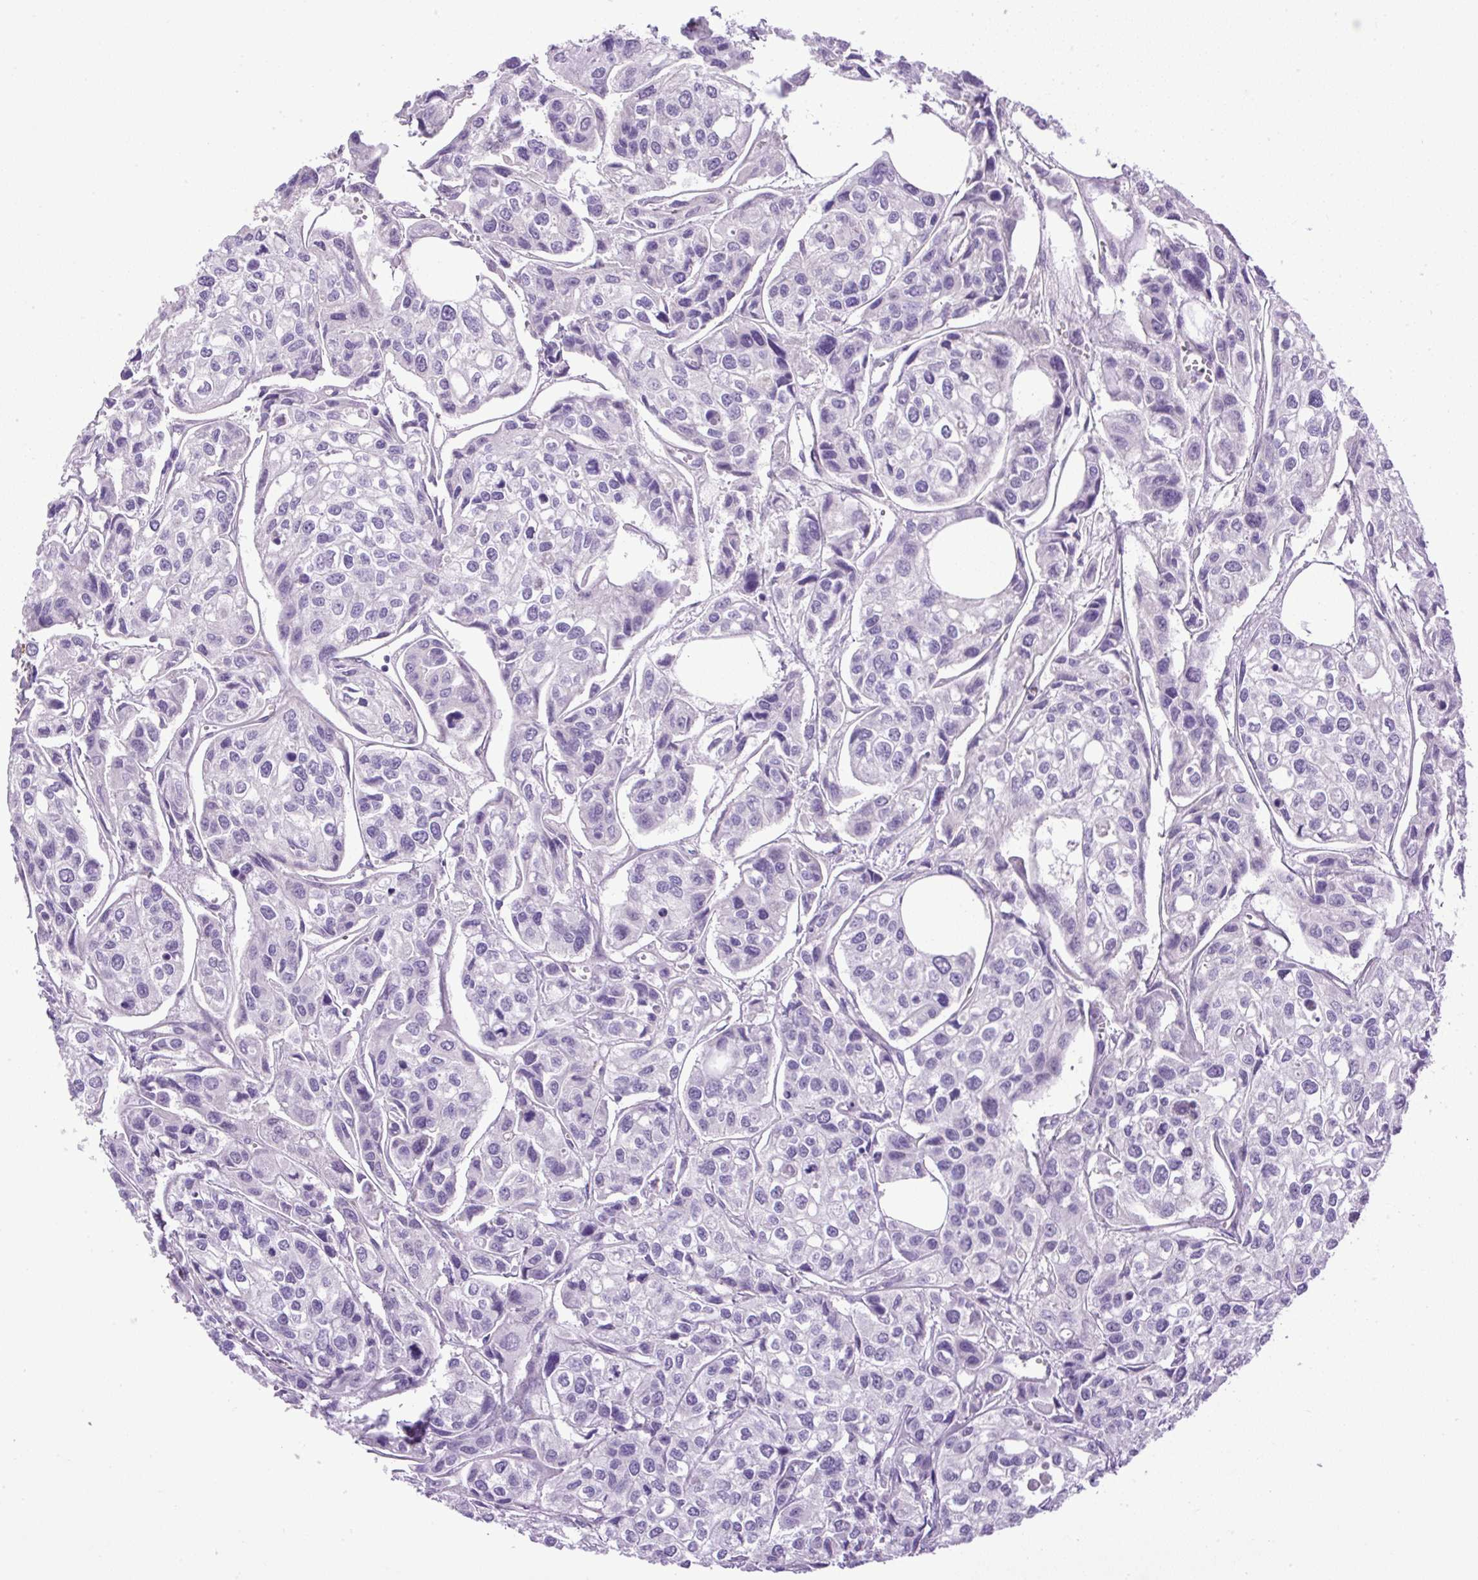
{"staining": {"intensity": "negative", "quantity": "none", "location": "none"}, "tissue": "urothelial cancer", "cell_type": "Tumor cells", "image_type": "cancer", "snomed": [{"axis": "morphology", "description": "Urothelial carcinoma, High grade"}, {"axis": "topography", "description": "Urinary bladder"}], "caption": "Tumor cells show no significant staining in high-grade urothelial carcinoma.", "gene": "VWA7", "patient": {"sex": "male", "age": 67}}